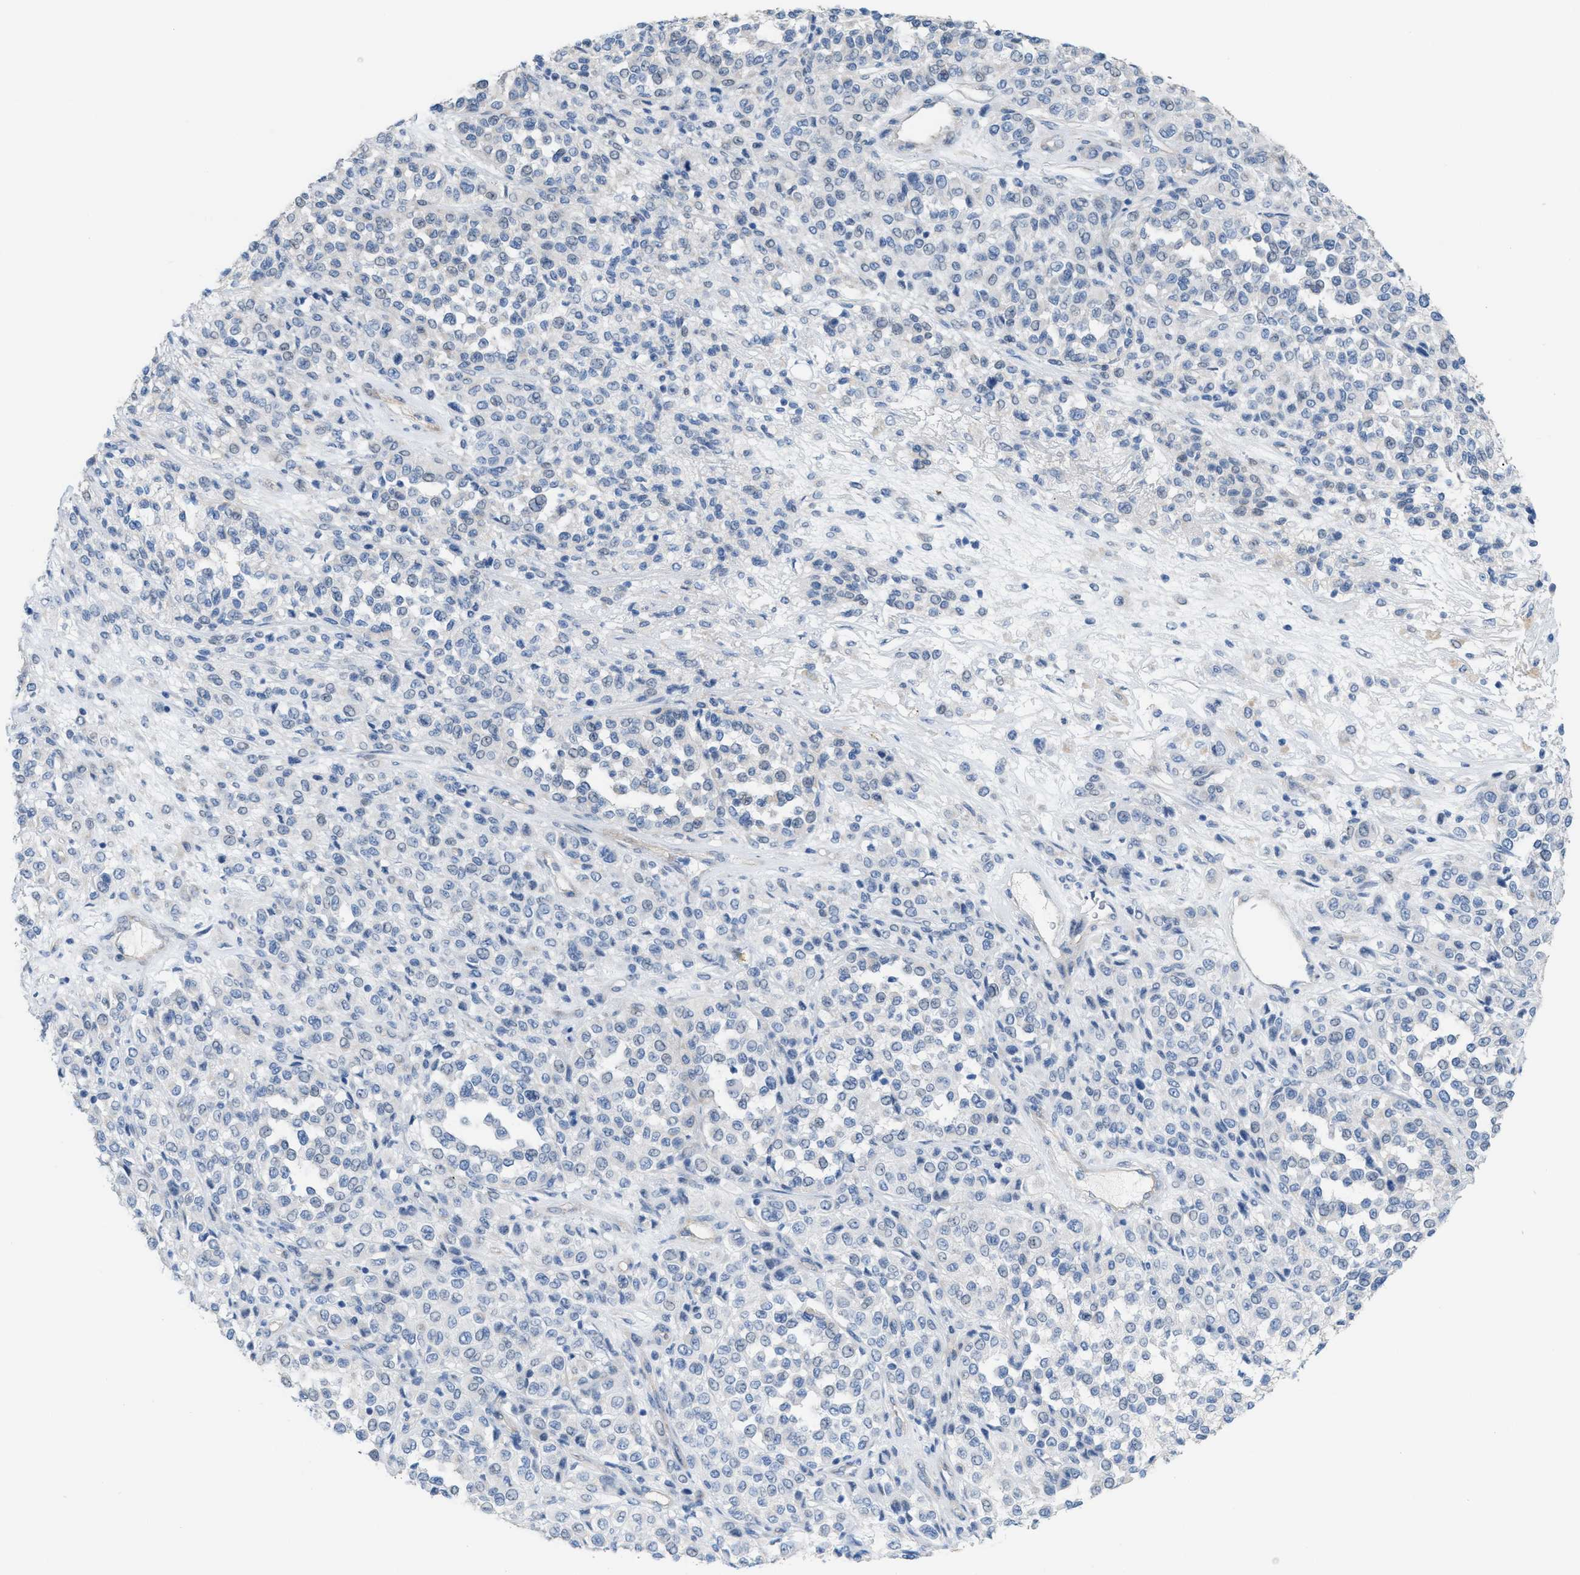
{"staining": {"intensity": "negative", "quantity": "none", "location": "none"}, "tissue": "melanoma", "cell_type": "Tumor cells", "image_type": "cancer", "snomed": [{"axis": "morphology", "description": "Malignant melanoma, Metastatic site"}, {"axis": "topography", "description": "Pancreas"}], "caption": "Immunohistochemical staining of malignant melanoma (metastatic site) shows no significant staining in tumor cells.", "gene": "MPP3", "patient": {"sex": "female", "age": 30}}